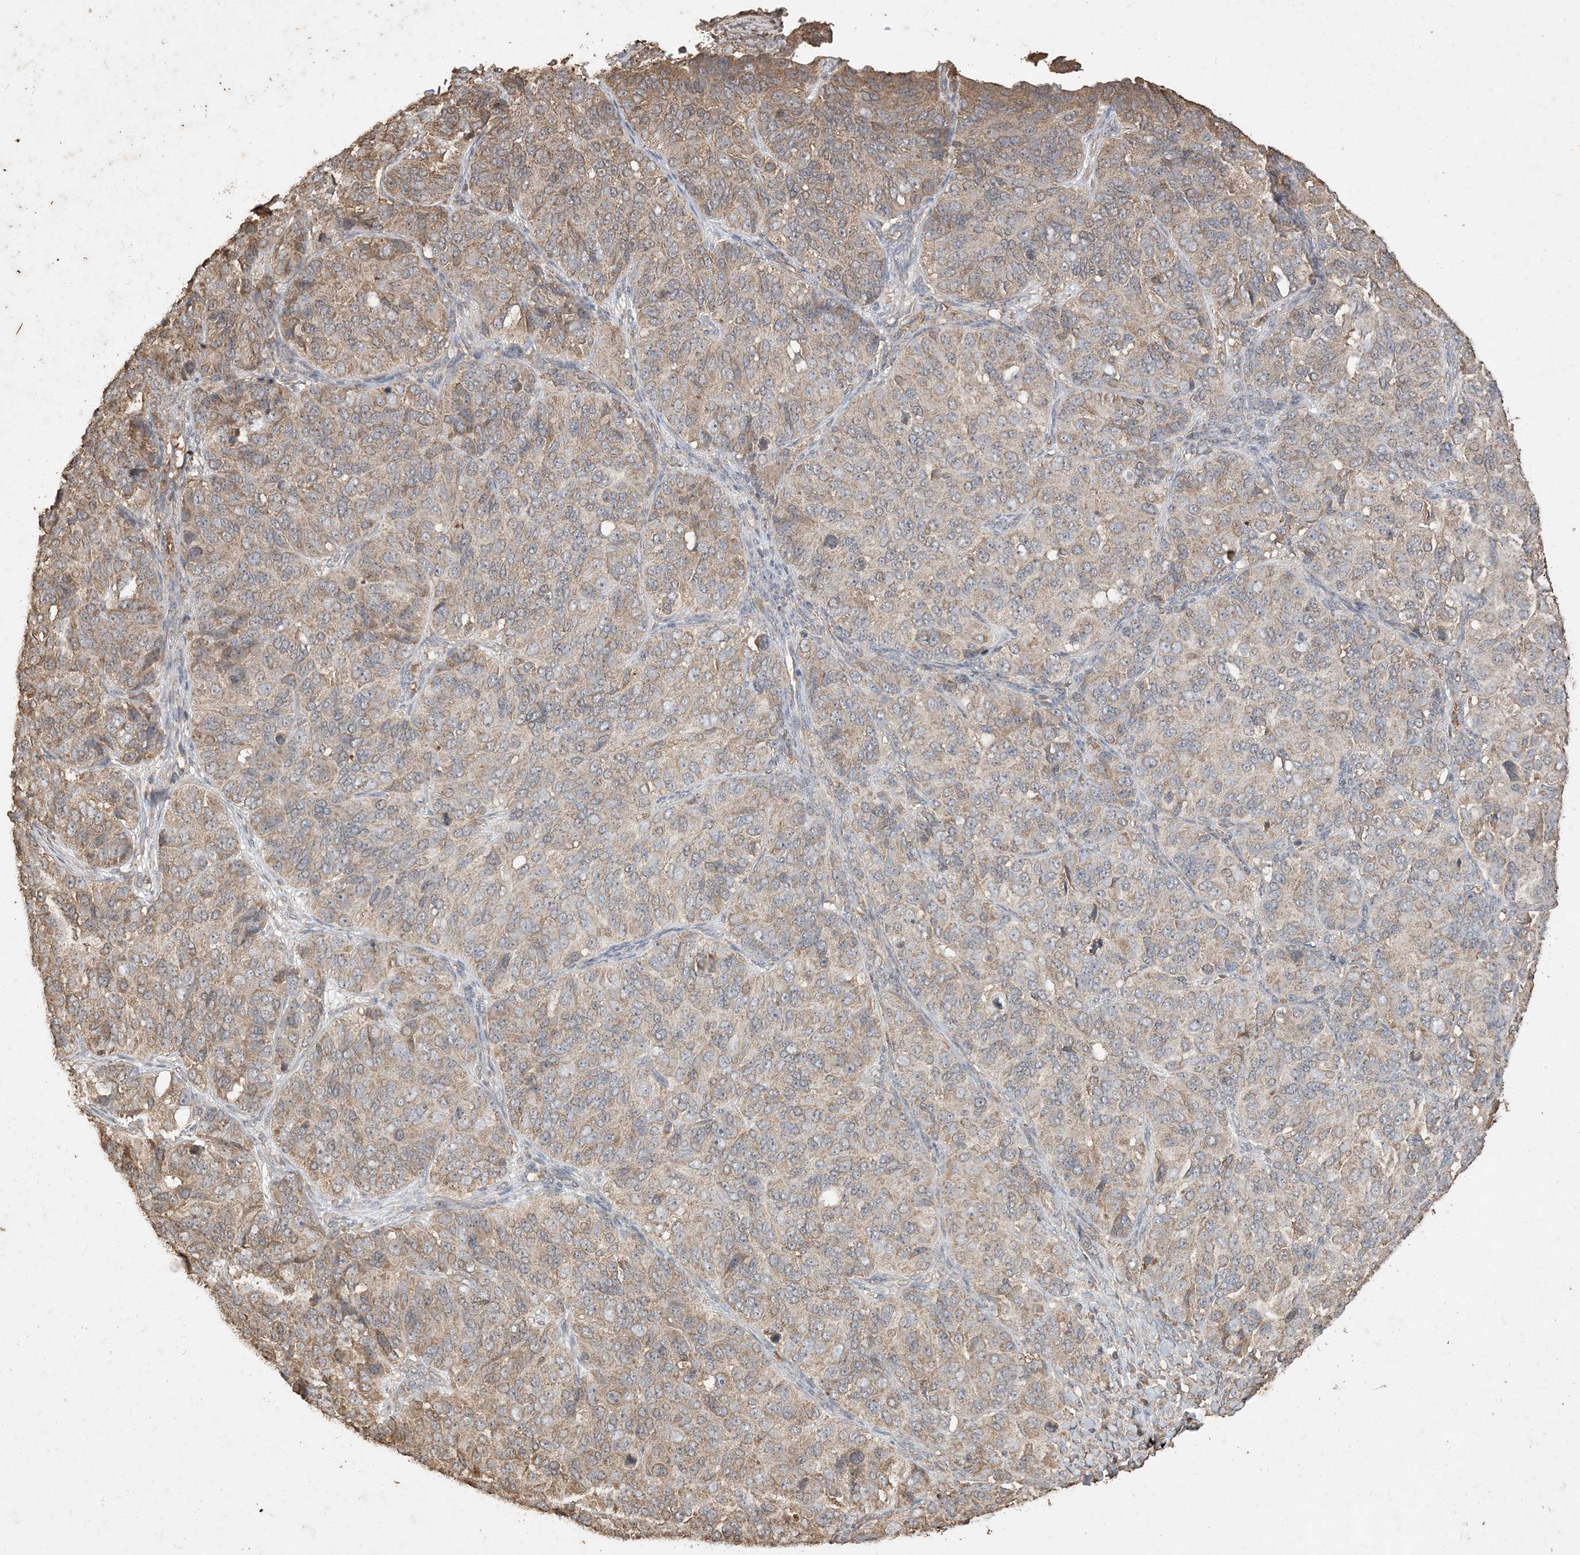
{"staining": {"intensity": "weak", "quantity": ">75%", "location": "cytoplasmic/membranous"}, "tissue": "ovarian cancer", "cell_type": "Tumor cells", "image_type": "cancer", "snomed": [{"axis": "morphology", "description": "Carcinoma, endometroid"}, {"axis": "topography", "description": "Ovary"}], "caption": "Ovarian endometroid carcinoma tissue shows weak cytoplasmic/membranous staining in about >75% of tumor cells Nuclei are stained in blue.", "gene": "HPS4", "patient": {"sex": "female", "age": 51}}